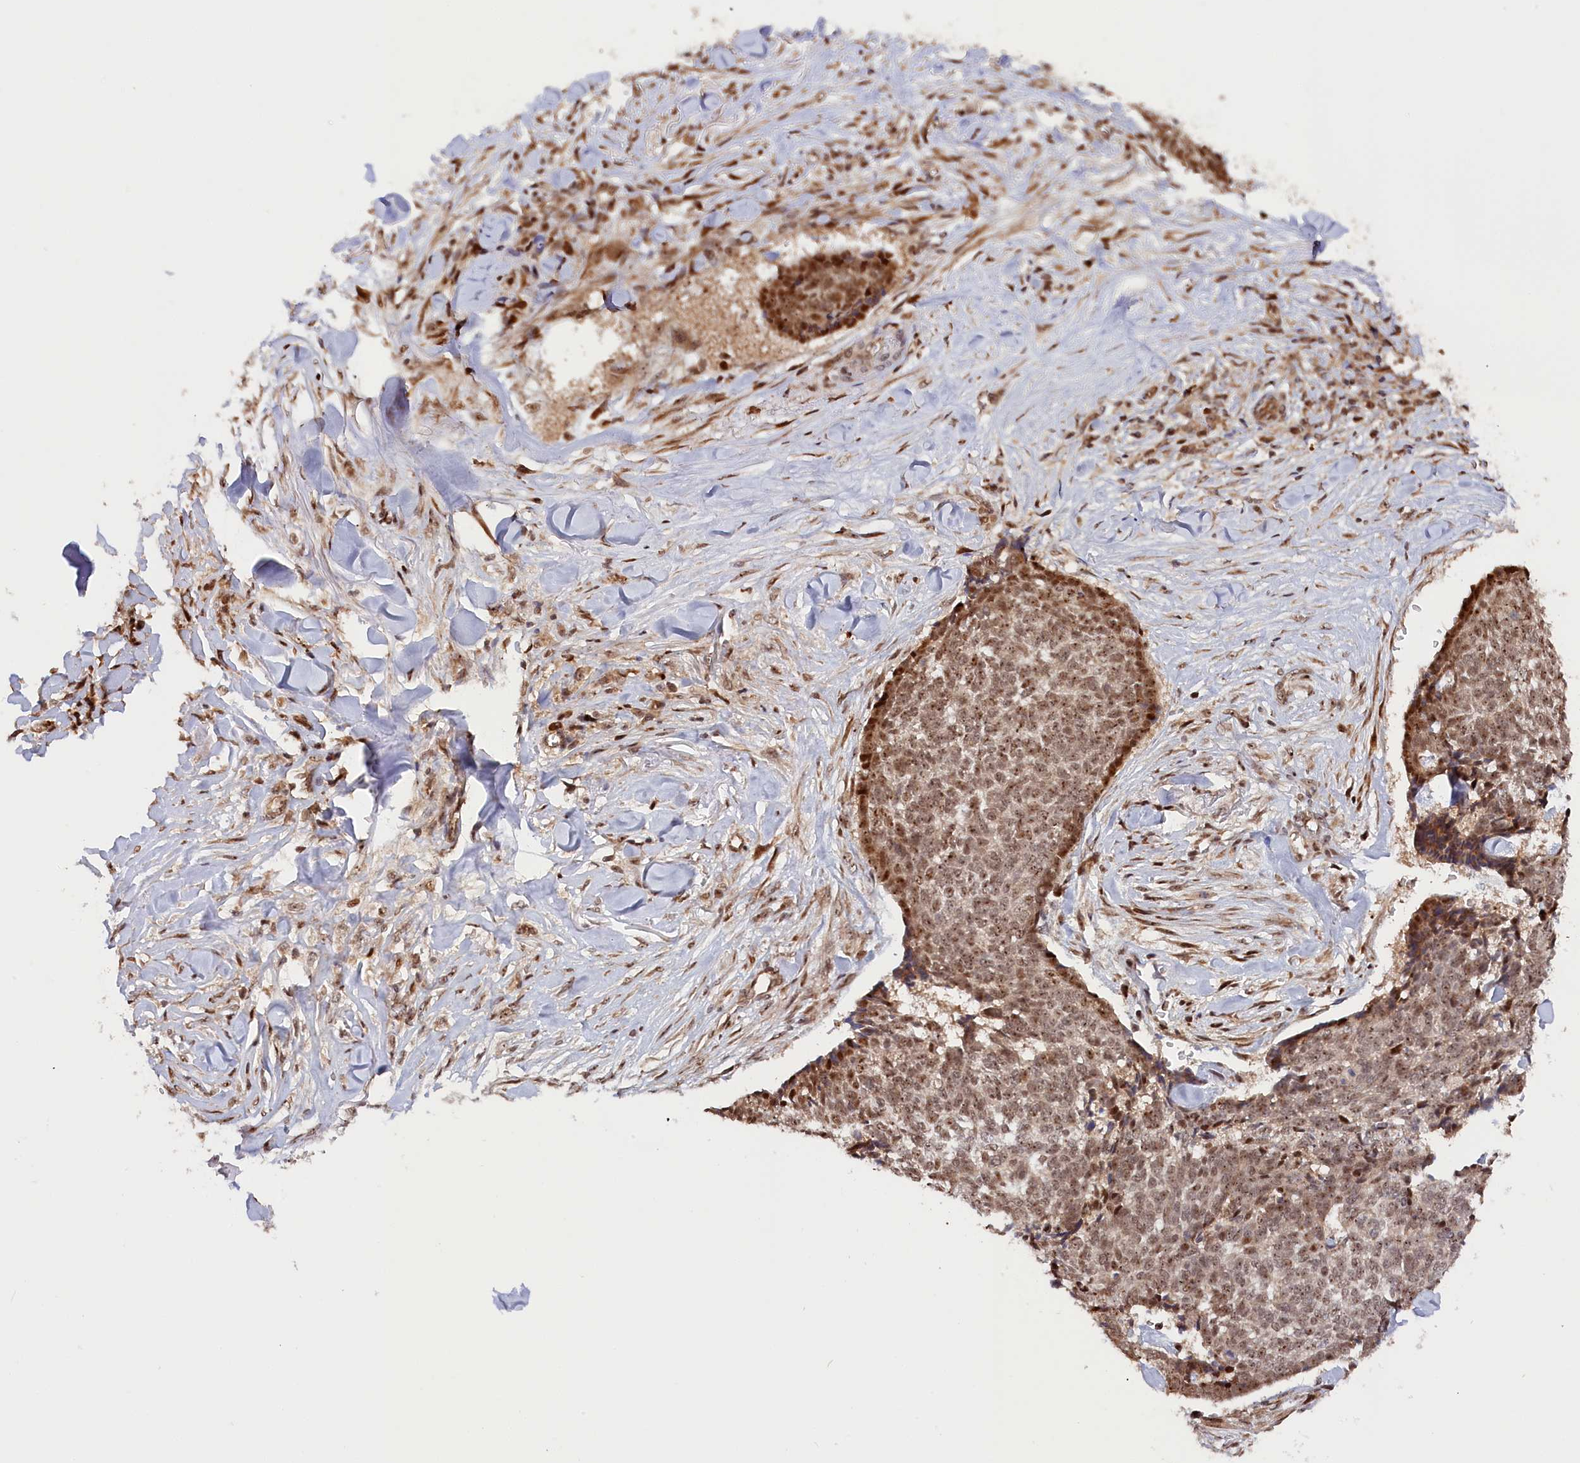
{"staining": {"intensity": "moderate", "quantity": ">75%", "location": "nuclear"}, "tissue": "skin cancer", "cell_type": "Tumor cells", "image_type": "cancer", "snomed": [{"axis": "morphology", "description": "Basal cell carcinoma"}, {"axis": "topography", "description": "Skin"}], "caption": "Tumor cells demonstrate moderate nuclear positivity in about >75% of cells in basal cell carcinoma (skin).", "gene": "ANKRD24", "patient": {"sex": "male", "age": 84}}